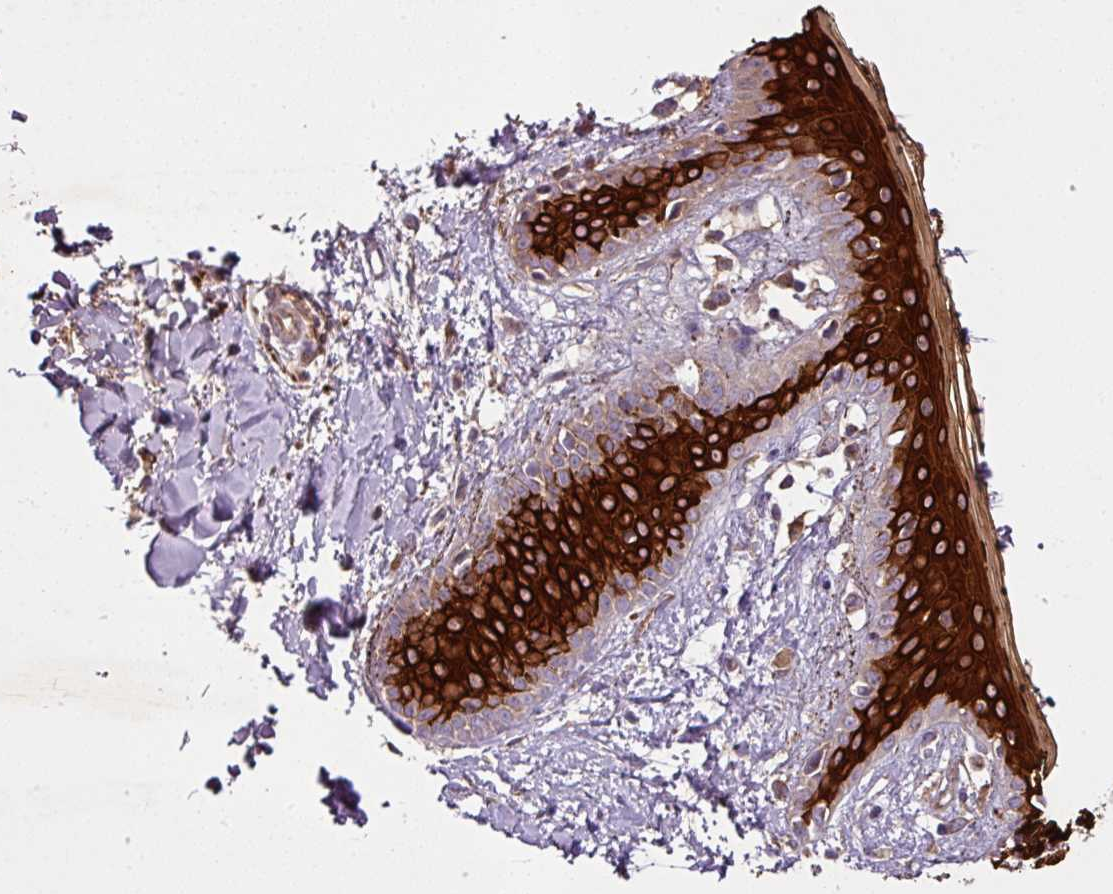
{"staining": {"intensity": "moderate", "quantity": ">75%", "location": "cytoplasmic/membranous"}, "tissue": "skin", "cell_type": "Fibroblasts", "image_type": "normal", "snomed": [{"axis": "morphology", "description": "Normal tissue, NOS"}, {"axis": "topography", "description": "Skin"}], "caption": "Skin stained for a protein (brown) displays moderate cytoplasmic/membranous positive positivity in approximately >75% of fibroblasts.", "gene": "ZNF513", "patient": {"sex": "female", "age": 34}}